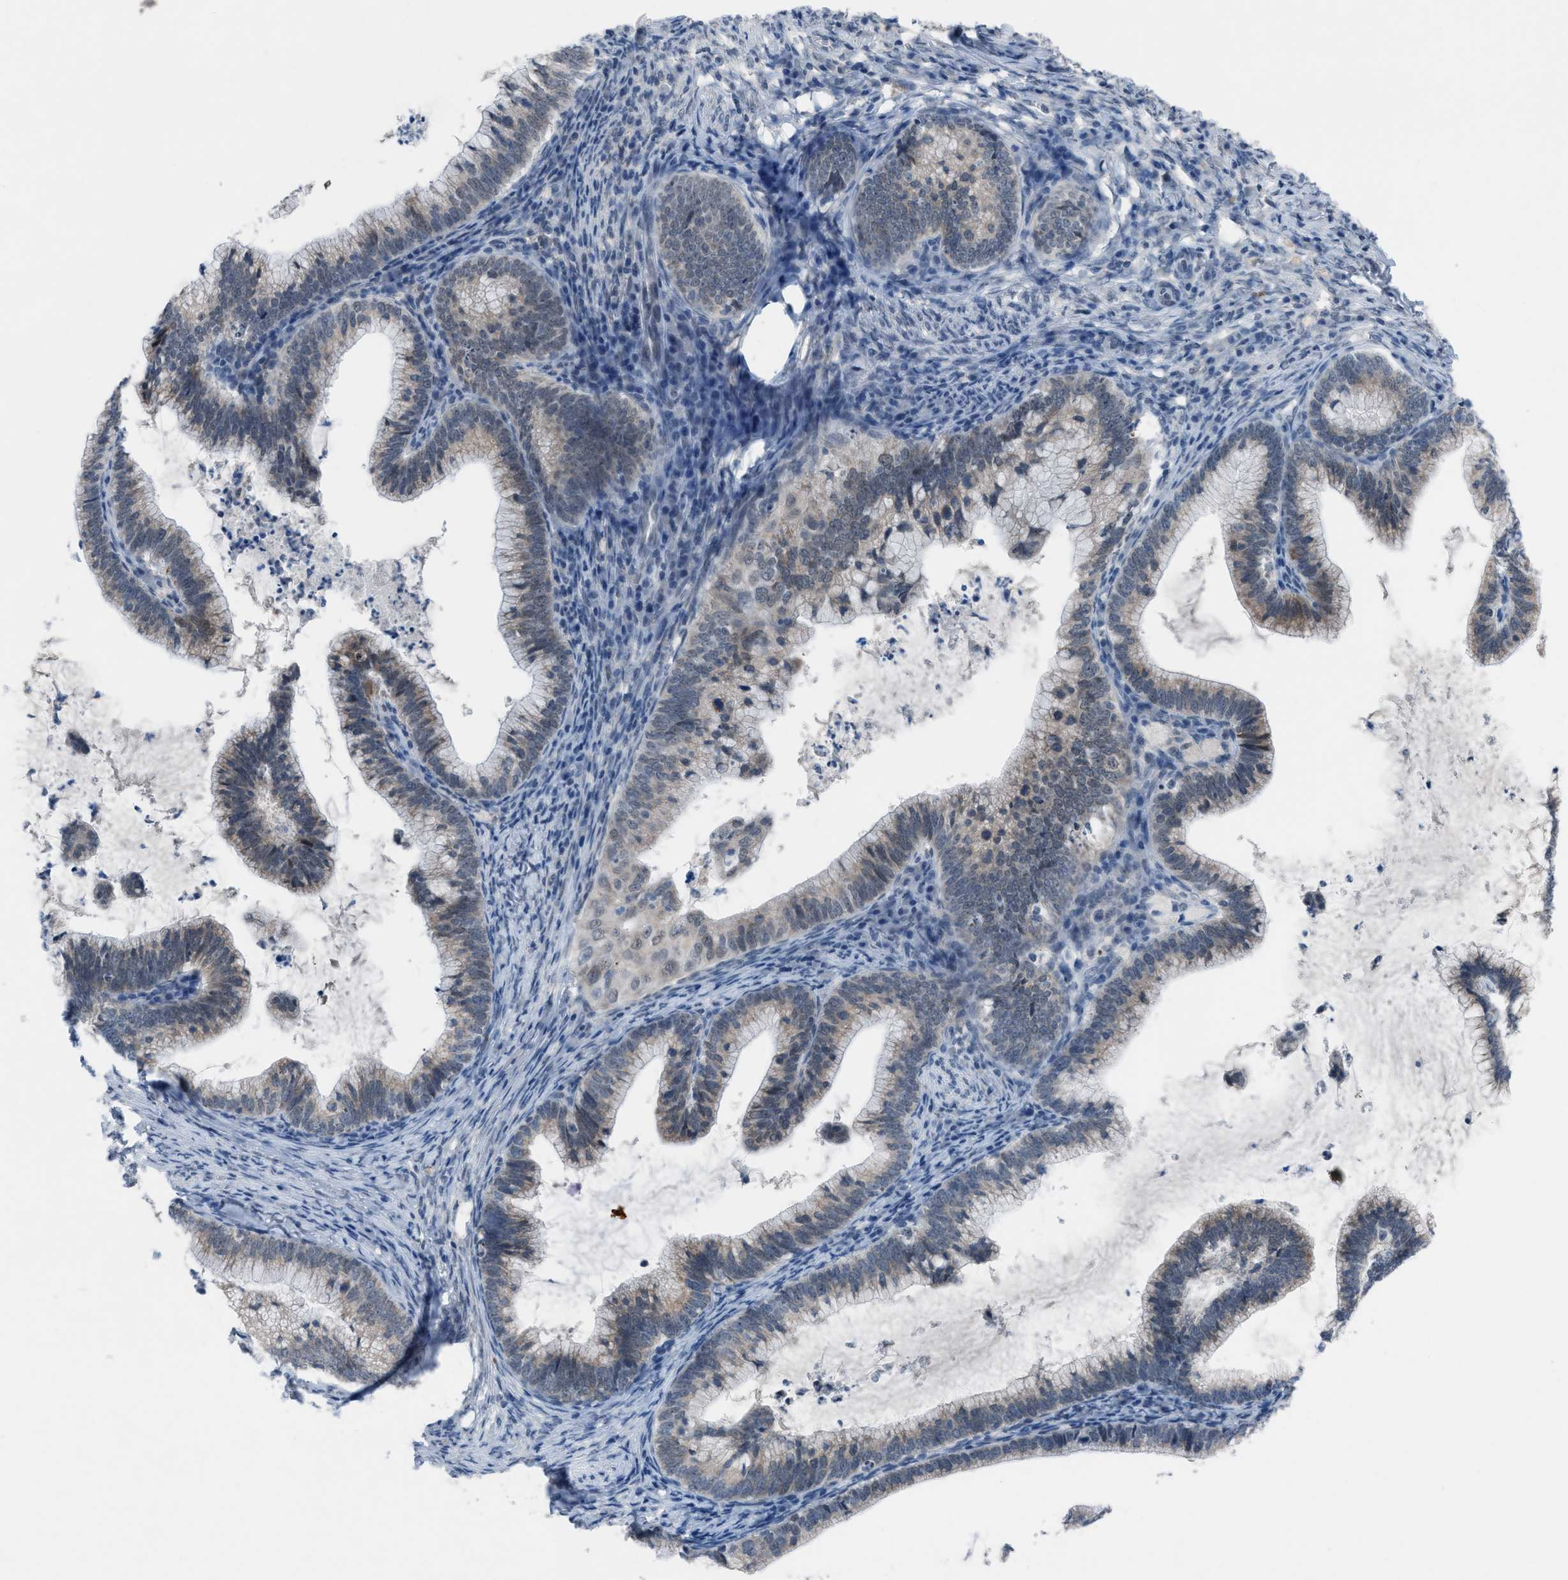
{"staining": {"intensity": "weak", "quantity": "25%-75%", "location": "cytoplasmic/membranous"}, "tissue": "cervical cancer", "cell_type": "Tumor cells", "image_type": "cancer", "snomed": [{"axis": "morphology", "description": "Adenocarcinoma, NOS"}, {"axis": "topography", "description": "Cervix"}], "caption": "A micrograph of human adenocarcinoma (cervical) stained for a protein reveals weak cytoplasmic/membranous brown staining in tumor cells.", "gene": "ANAPC11", "patient": {"sex": "female", "age": 36}}